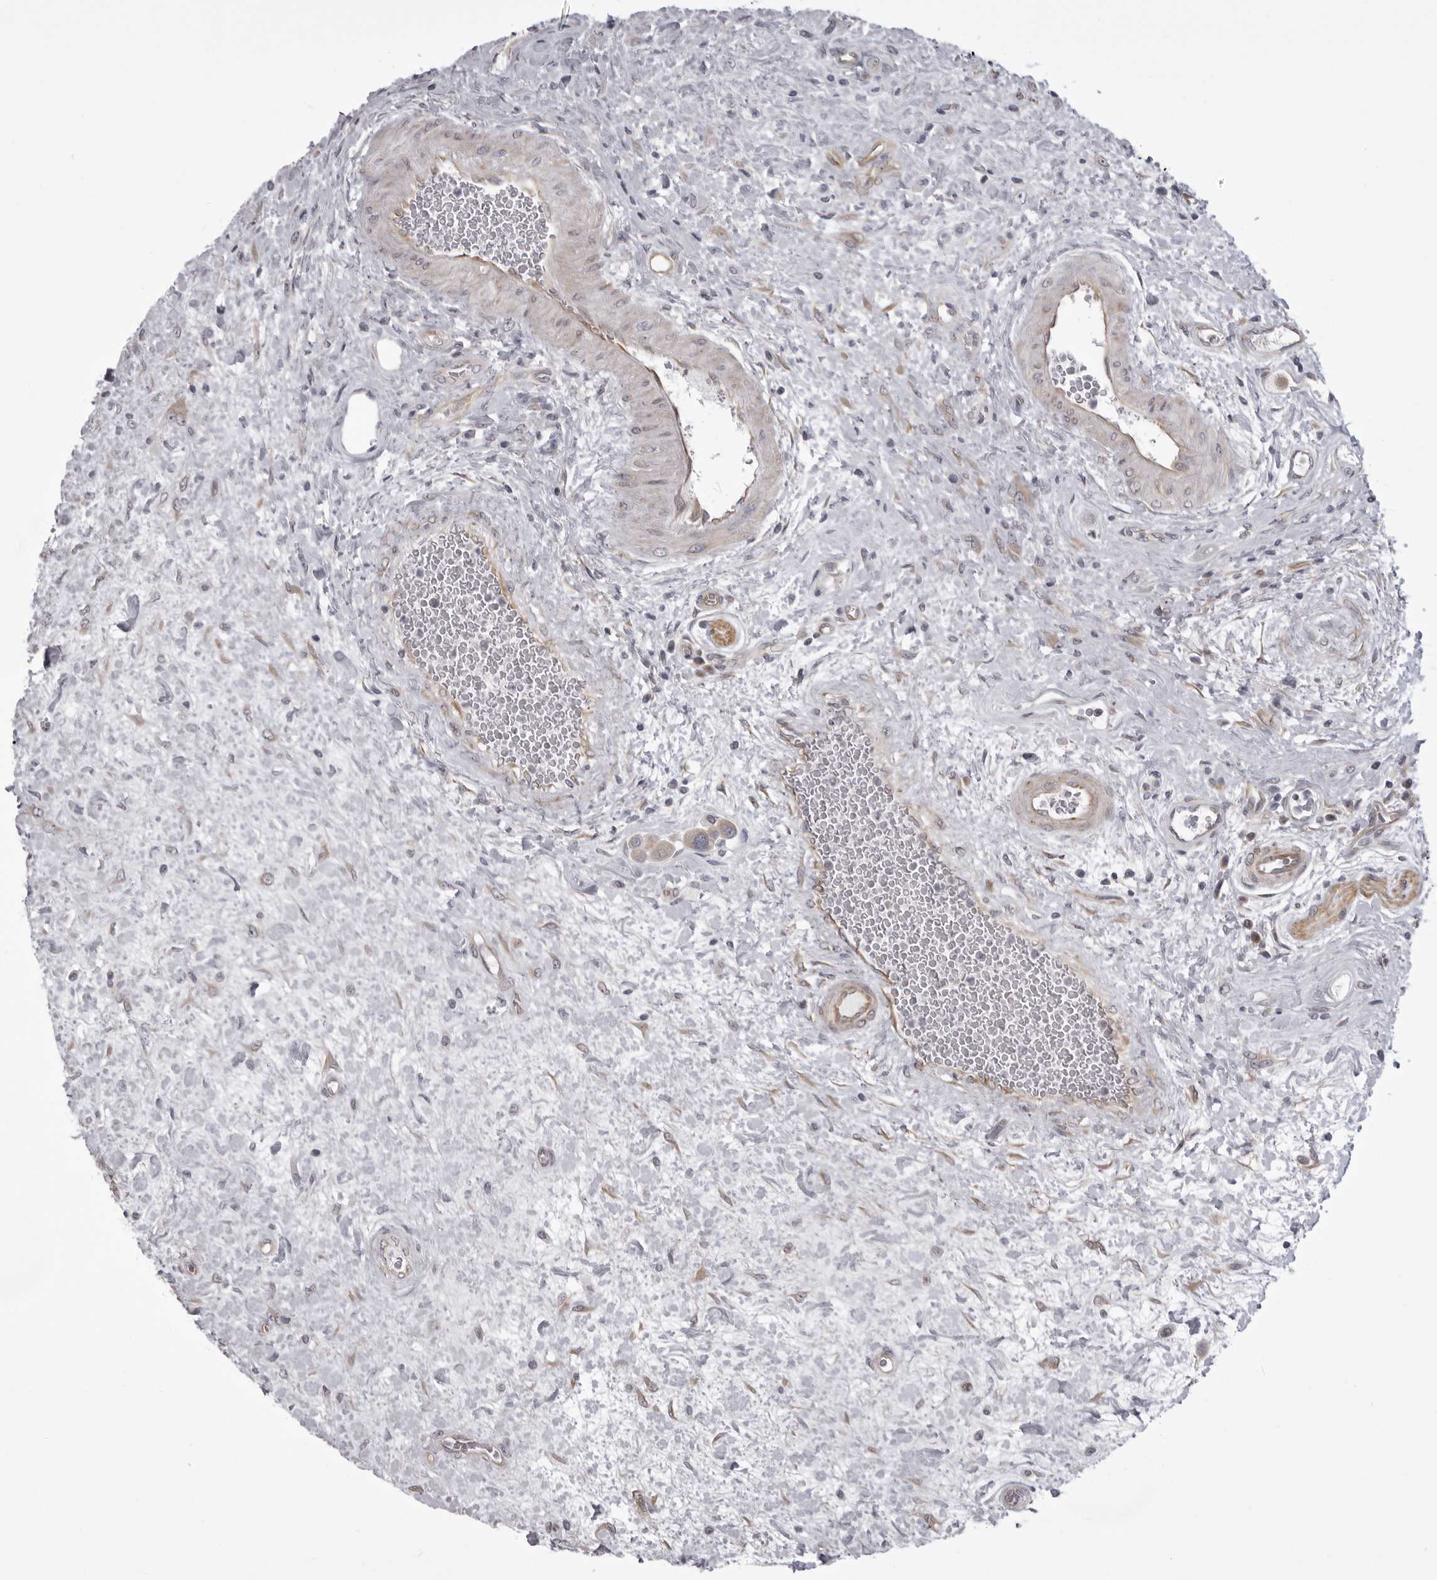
{"staining": {"intensity": "weak", "quantity": "<25%", "location": "cytoplasmic/membranous"}, "tissue": "urothelial cancer", "cell_type": "Tumor cells", "image_type": "cancer", "snomed": [{"axis": "morphology", "description": "Urothelial carcinoma, High grade"}, {"axis": "topography", "description": "Urinary bladder"}], "caption": "Immunohistochemistry micrograph of human urothelial cancer stained for a protein (brown), which exhibits no positivity in tumor cells. Nuclei are stained in blue.", "gene": "EPHA10", "patient": {"sex": "male", "age": 50}}